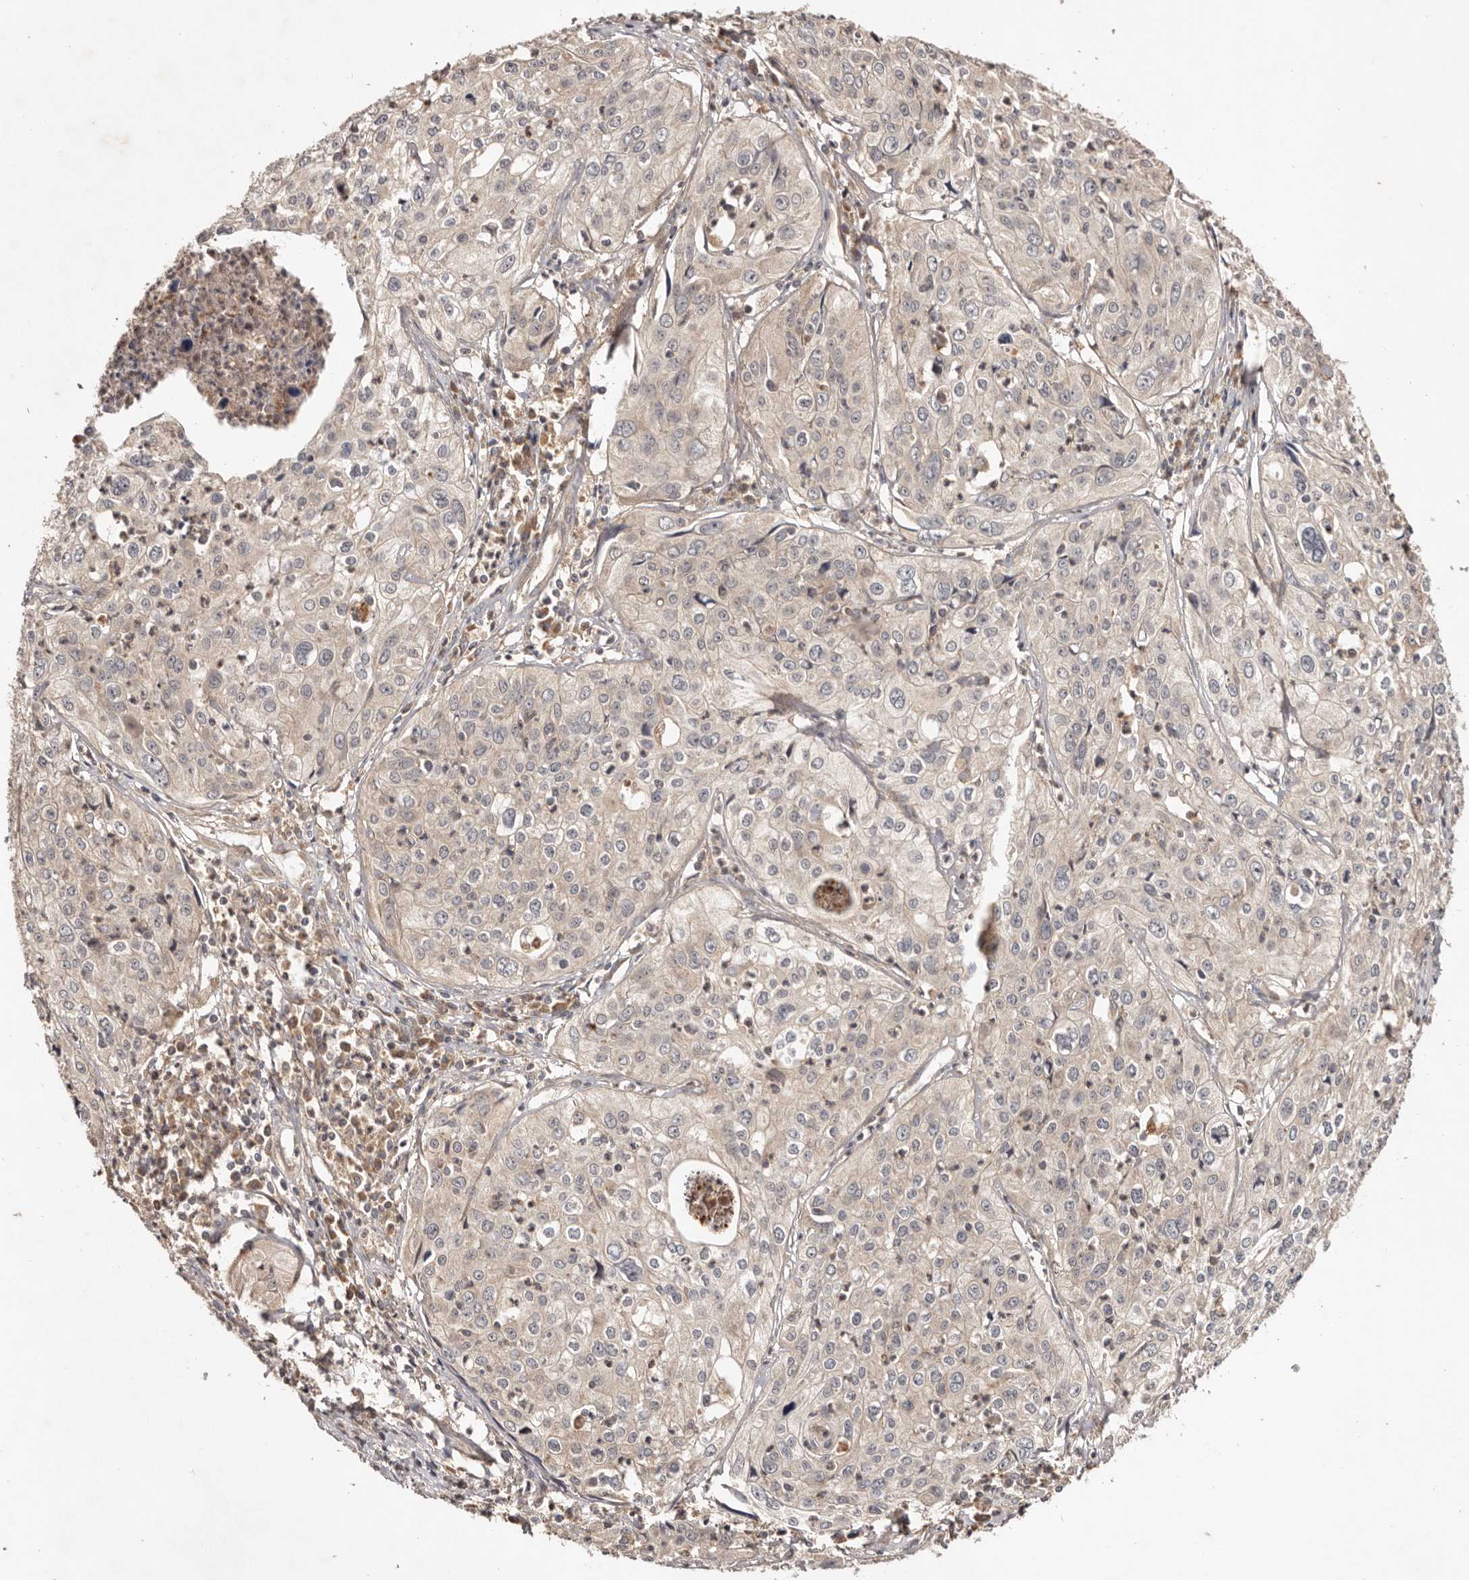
{"staining": {"intensity": "weak", "quantity": "<25%", "location": "cytoplasmic/membranous"}, "tissue": "cervical cancer", "cell_type": "Tumor cells", "image_type": "cancer", "snomed": [{"axis": "morphology", "description": "Squamous cell carcinoma, NOS"}, {"axis": "topography", "description": "Cervix"}], "caption": "DAB immunohistochemical staining of human cervical cancer (squamous cell carcinoma) shows no significant staining in tumor cells.", "gene": "PKIB", "patient": {"sex": "female", "age": 31}}